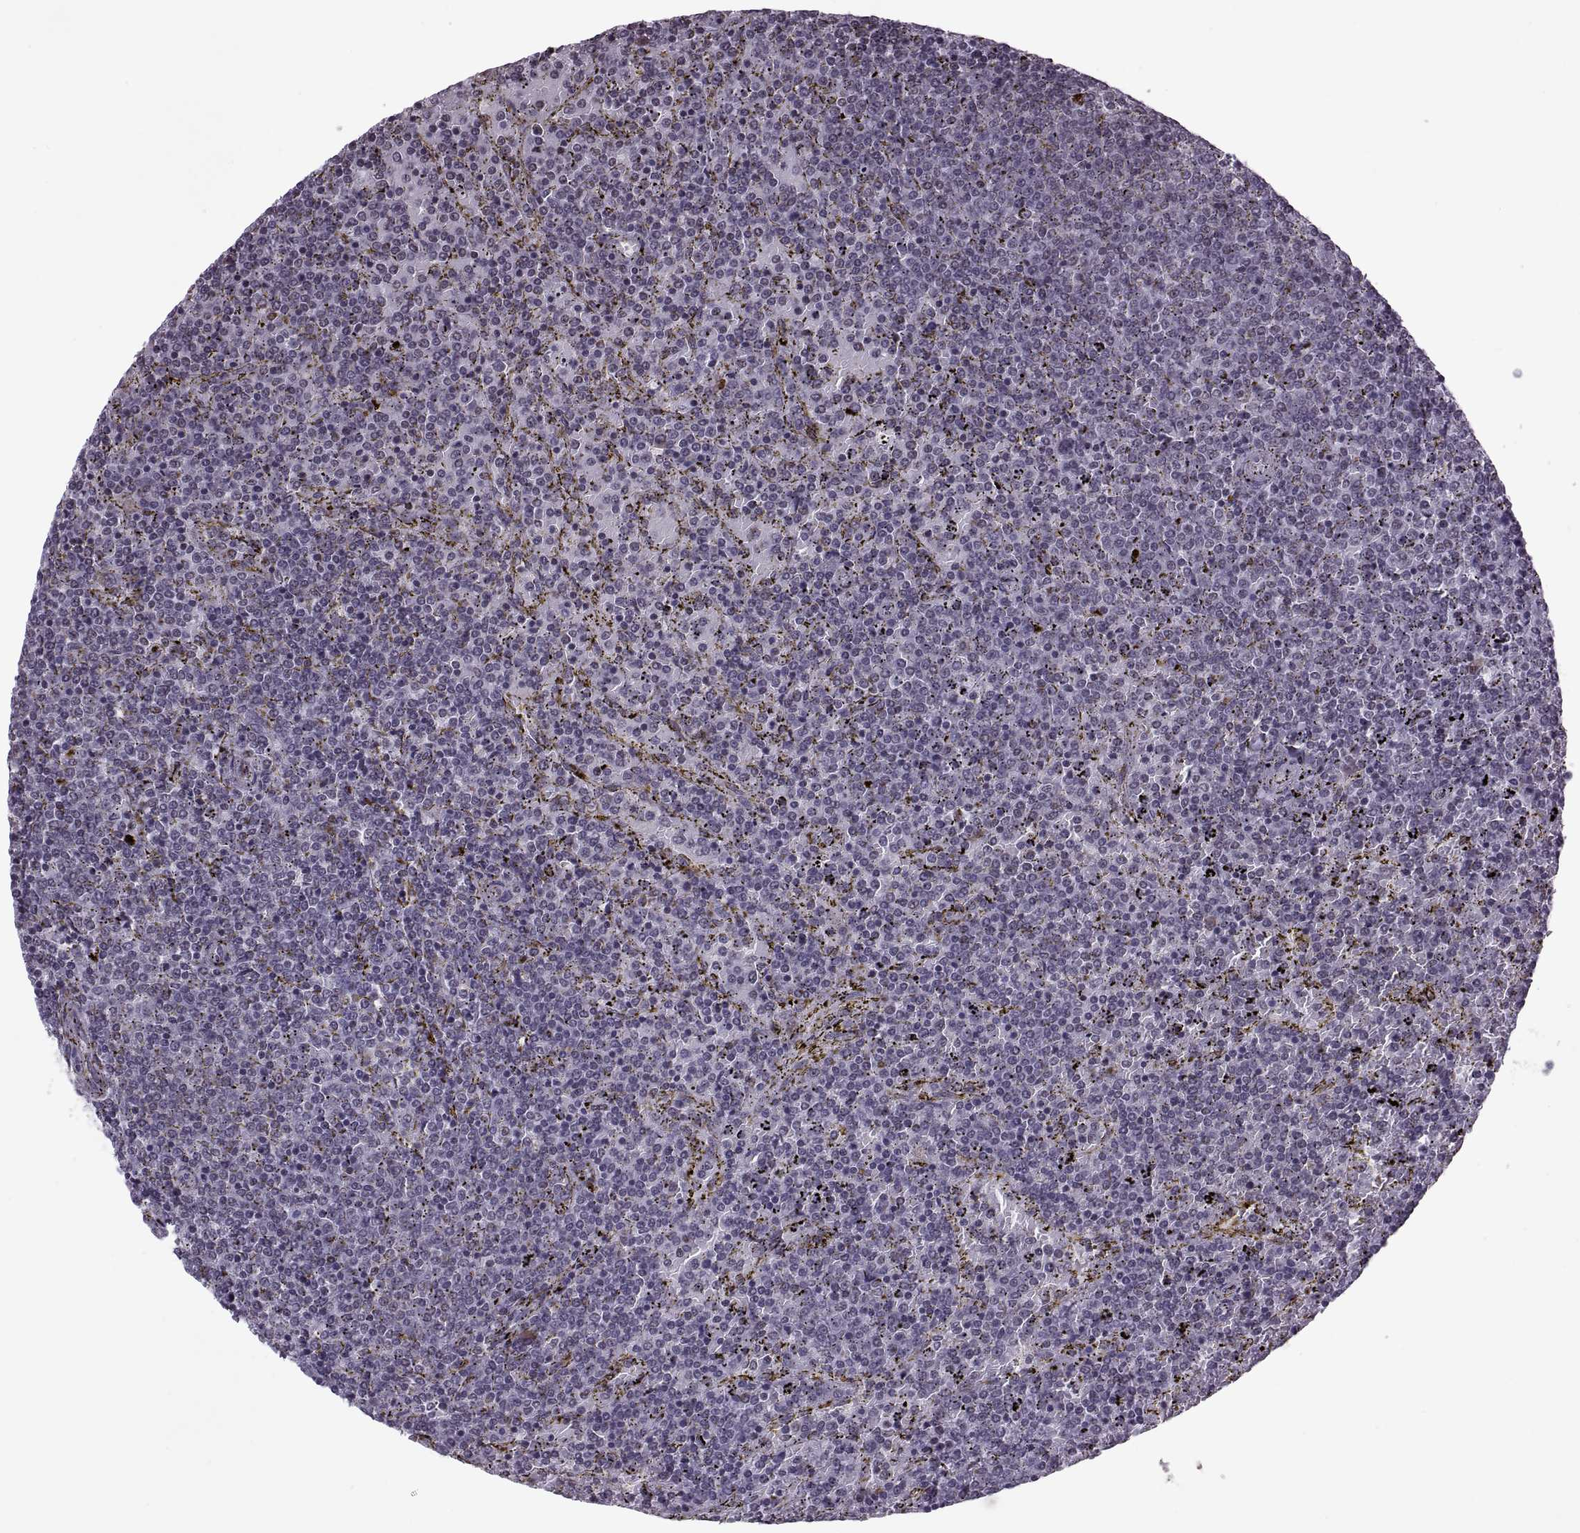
{"staining": {"intensity": "negative", "quantity": "none", "location": "none"}, "tissue": "lymphoma", "cell_type": "Tumor cells", "image_type": "cancer", "snomed": [{"axis": "morphology", "description": "Malignant lymphoma, non-Hodgkin's type, Low grade"}, {"axis": "topography", "description": "Spleen"}], "caption": "This is a histopathology image of immunohistochemistry (IHC) staining of lymphoma, which shows no expression in tumor cells. (Brightfield microscopy of DAB IHC at high magnification).", "gene": "MAGEA4", "patient": {"sex": "female", "age": 77}}